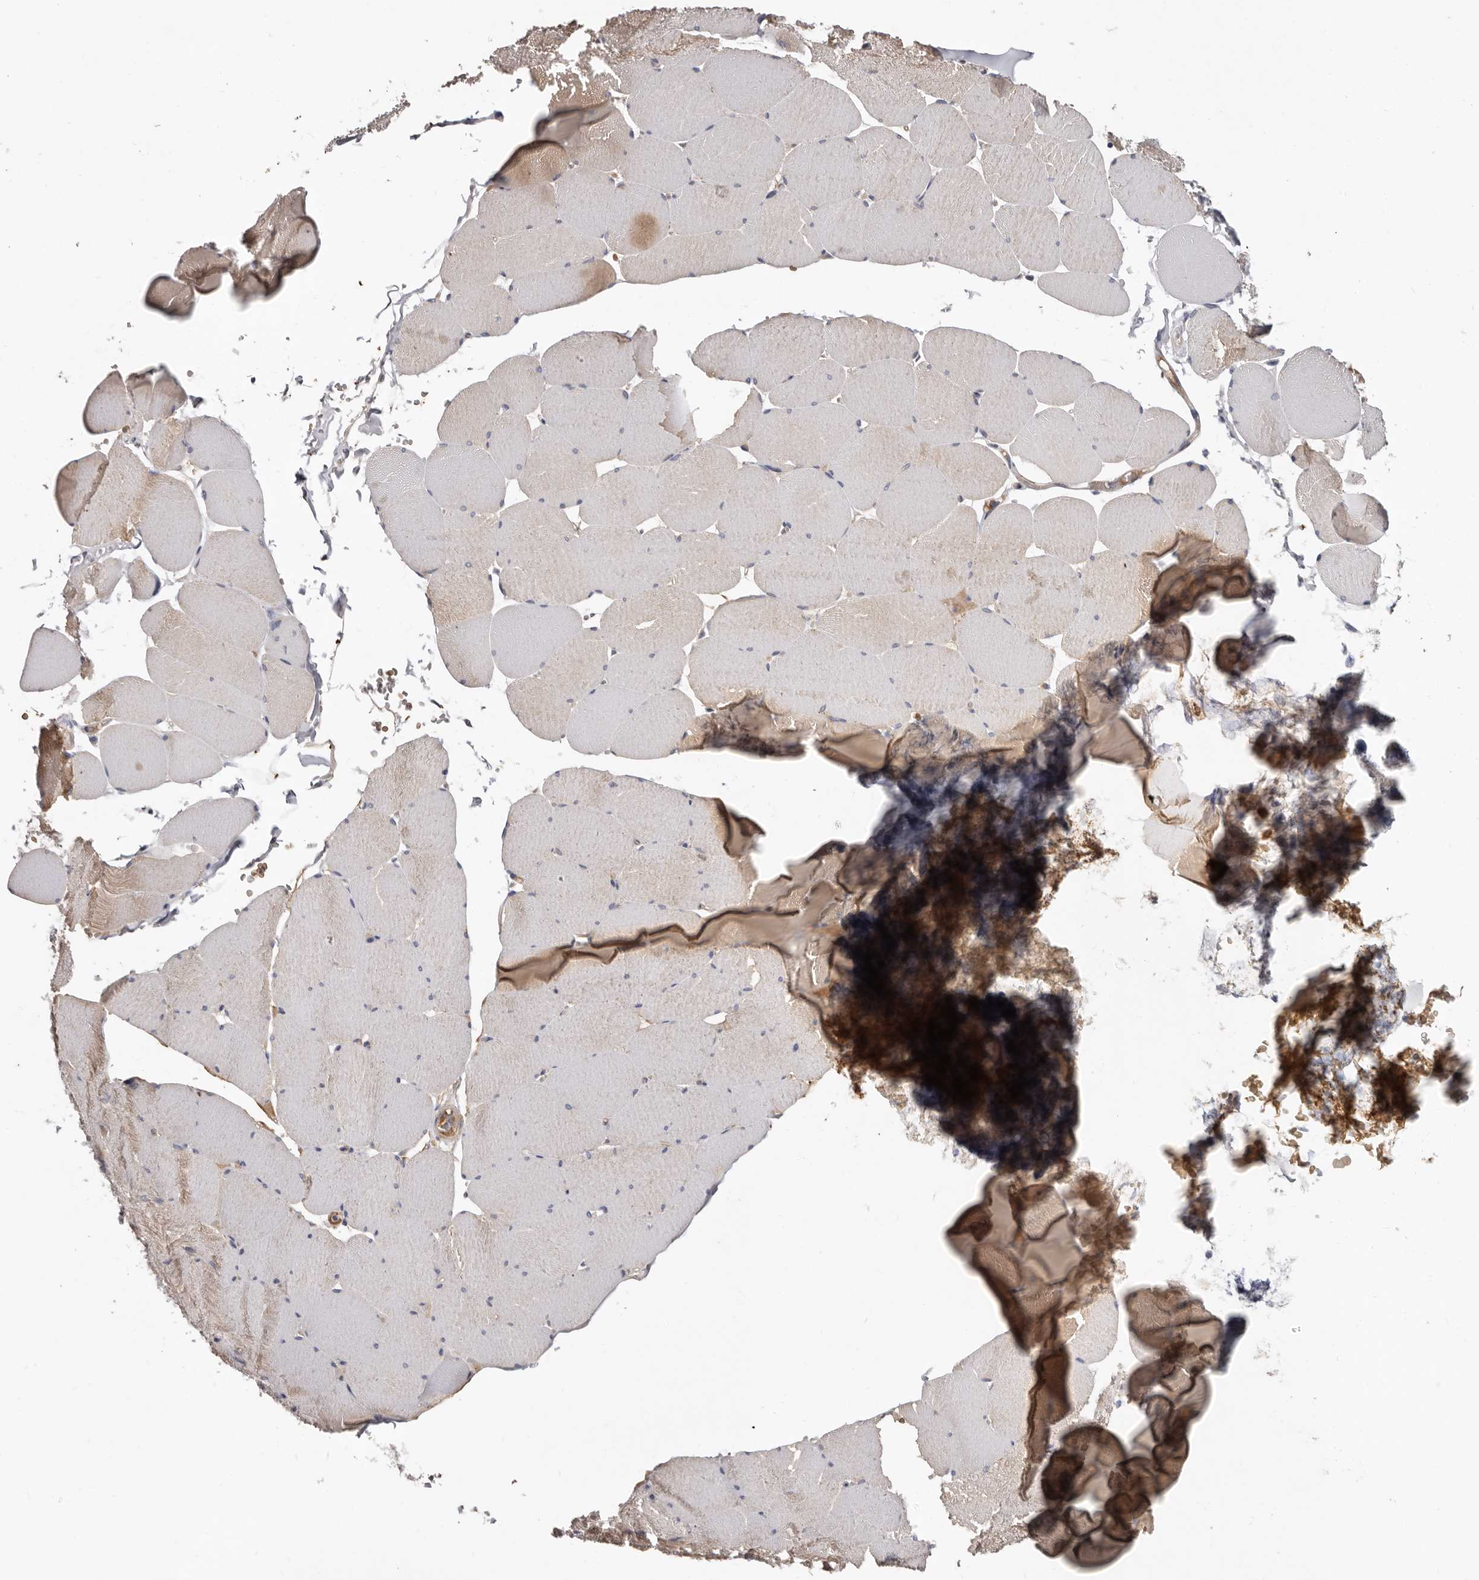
{"staining": {"intensity": "moderate", "quantity": "25%-75%", "location": "cytoplasmic/membranous"}, "tissue": "skeletal muscle", "cell_type": "Myocytes", "image_type": "normal", "snomed": [{"axis": "morphology", "description": "Normal tissue, NOS"}, {"axis": "topography", "description": "Skeletal muscle"}, {"axis": "topography", "description": "Head-Neck"}], "caption": "DAB (3,3'-diaminobenzidine) immunohistochemical staining of benign human skeletal muscle displays moderate cytoplasmic/membranous protein staining in about 25%-75% of myocytes.", "gene": "SPTA1", "patient": {"sex": "male", "age": 66}}